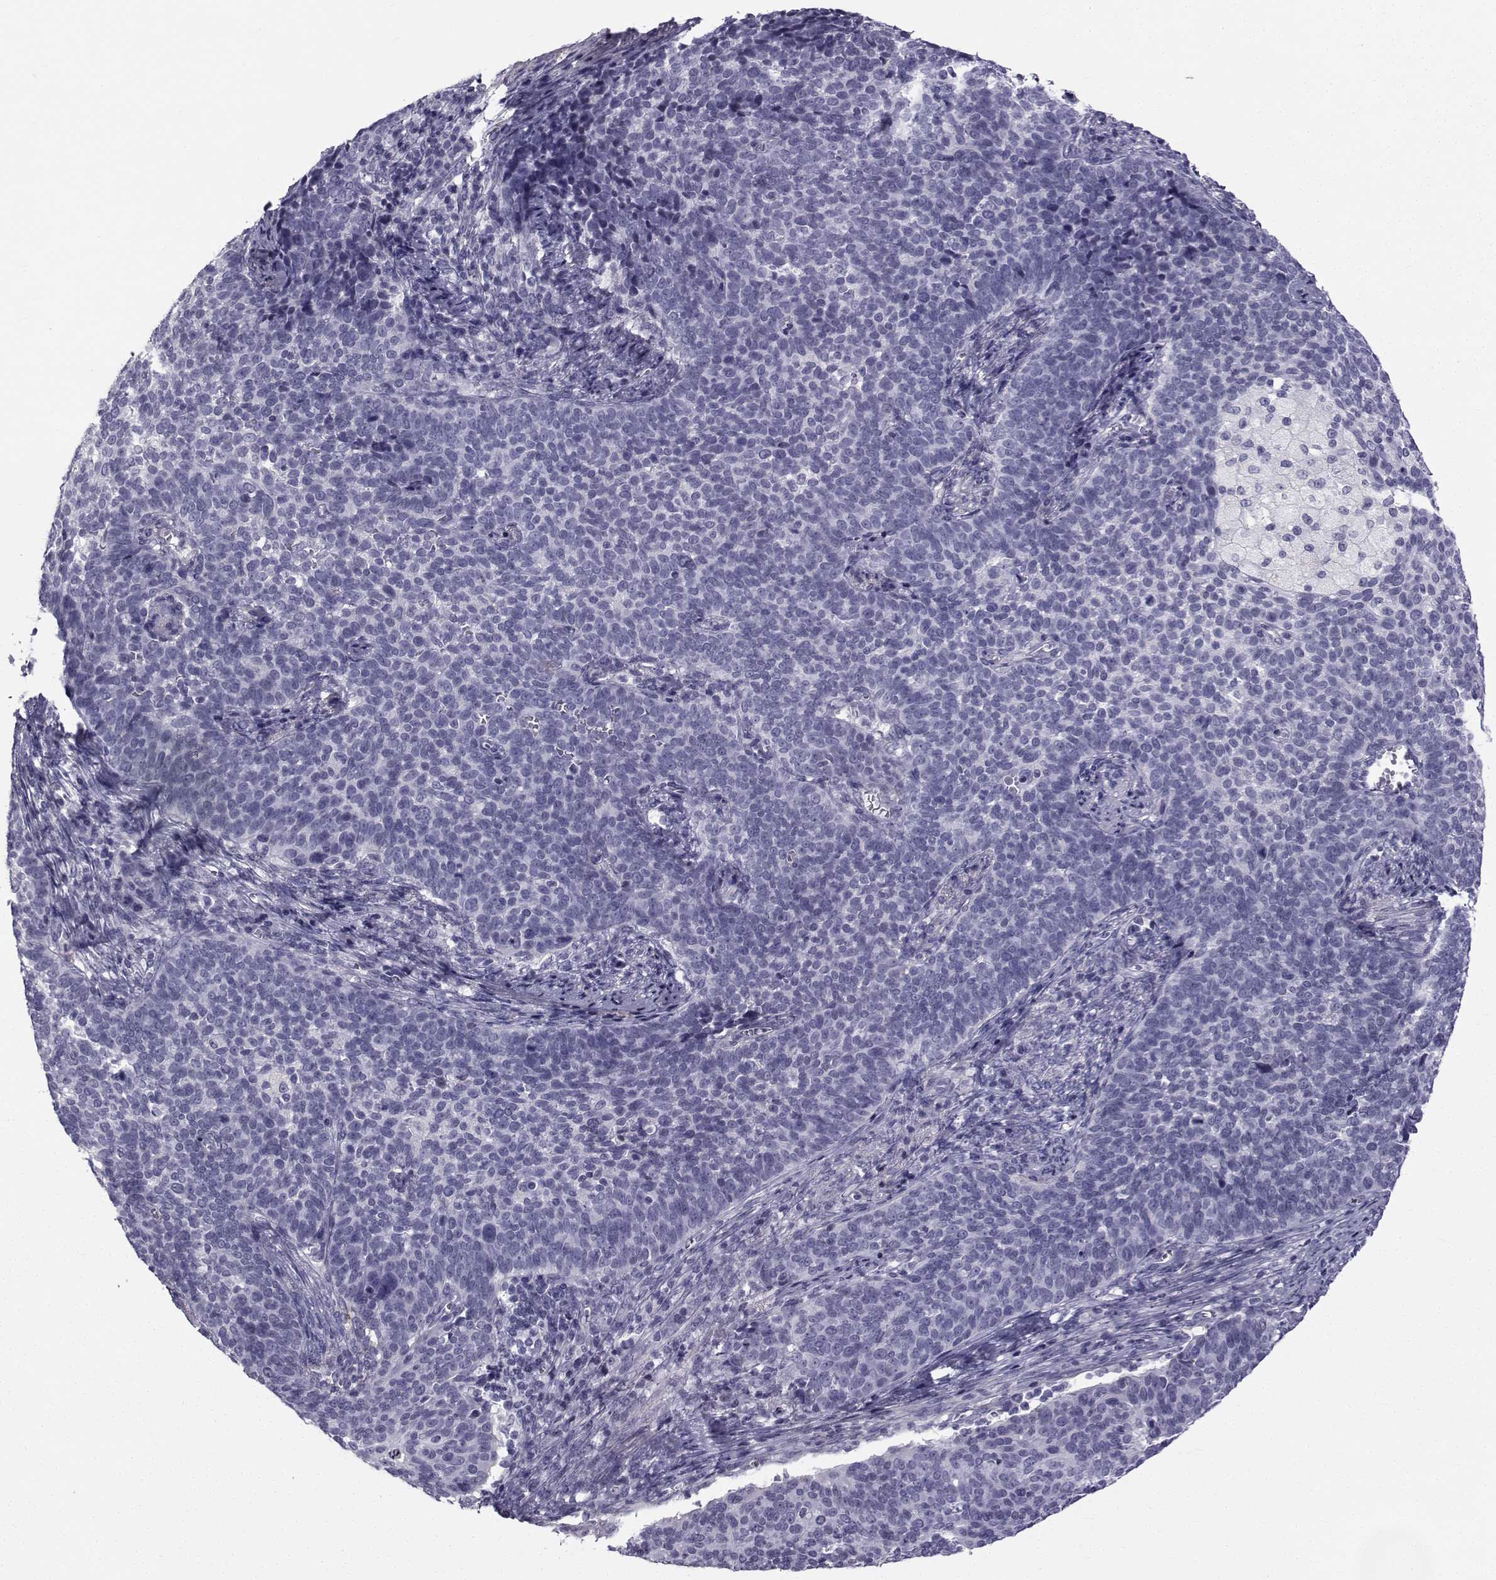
{"staining": {"intensity": "negative", "quantity": "none", "location": "none"}, "tissue": "cervical cancer", "cell_type": "Tumor cells", "image_type": "cancer", "snomed": [{"axis": "morphology", "description": "Squamous cell carcinoma, NOS"}, {"axis": "topography", "description": "Cervix"}], "caption": "High magnification brightfield microscopy of squamous cell carcinoma (cervical) stained with DAB (brown) and counterstained with hematoxylin (blue): tumor cells show no significant positivity.", "gene": "SPANXD", "patient": {"sex": "female", "age": 39}}